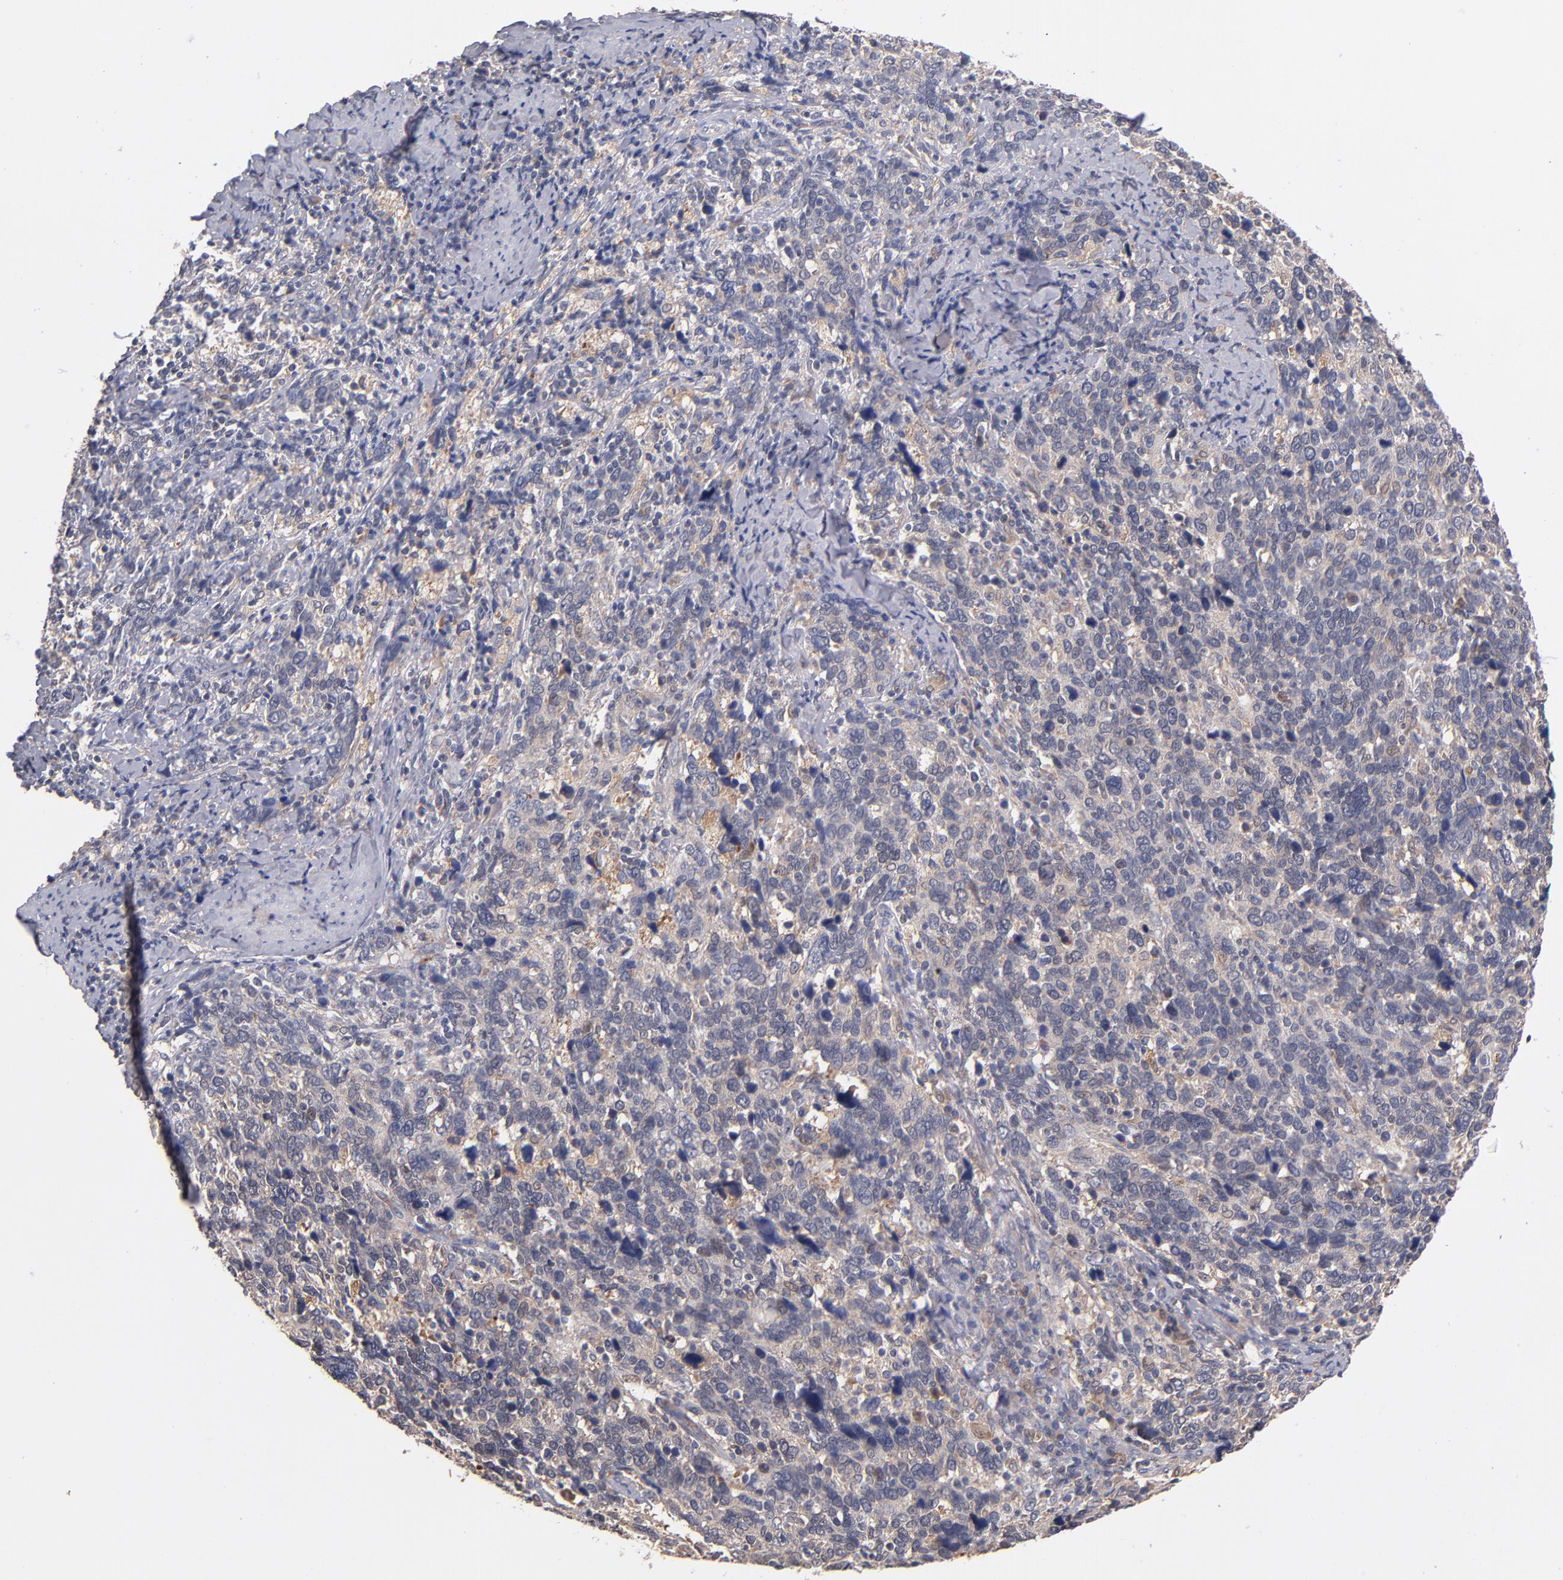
{"staining": {"intensity": "negative", "quantity": "none", "location": "none"}, "tissue": "cervical cancer", "cell_type": "Tumor cells", "image_type": "cancer", "snomed": [{"axis": "morphology", "description": "Squamous cell carcinoma, NOS"}, {"axis": "topography", "description": "Cervix"}], "caption": "Tumor cells show no significant staining in cervical cancer. The staining is performed using DAB (3,3'-diaminobenzidine) brown chromogen with nuclei counter-stained in using hematoxylin.", "gene": "GMFG", "patient": {"sex": "female", "age": 41}}